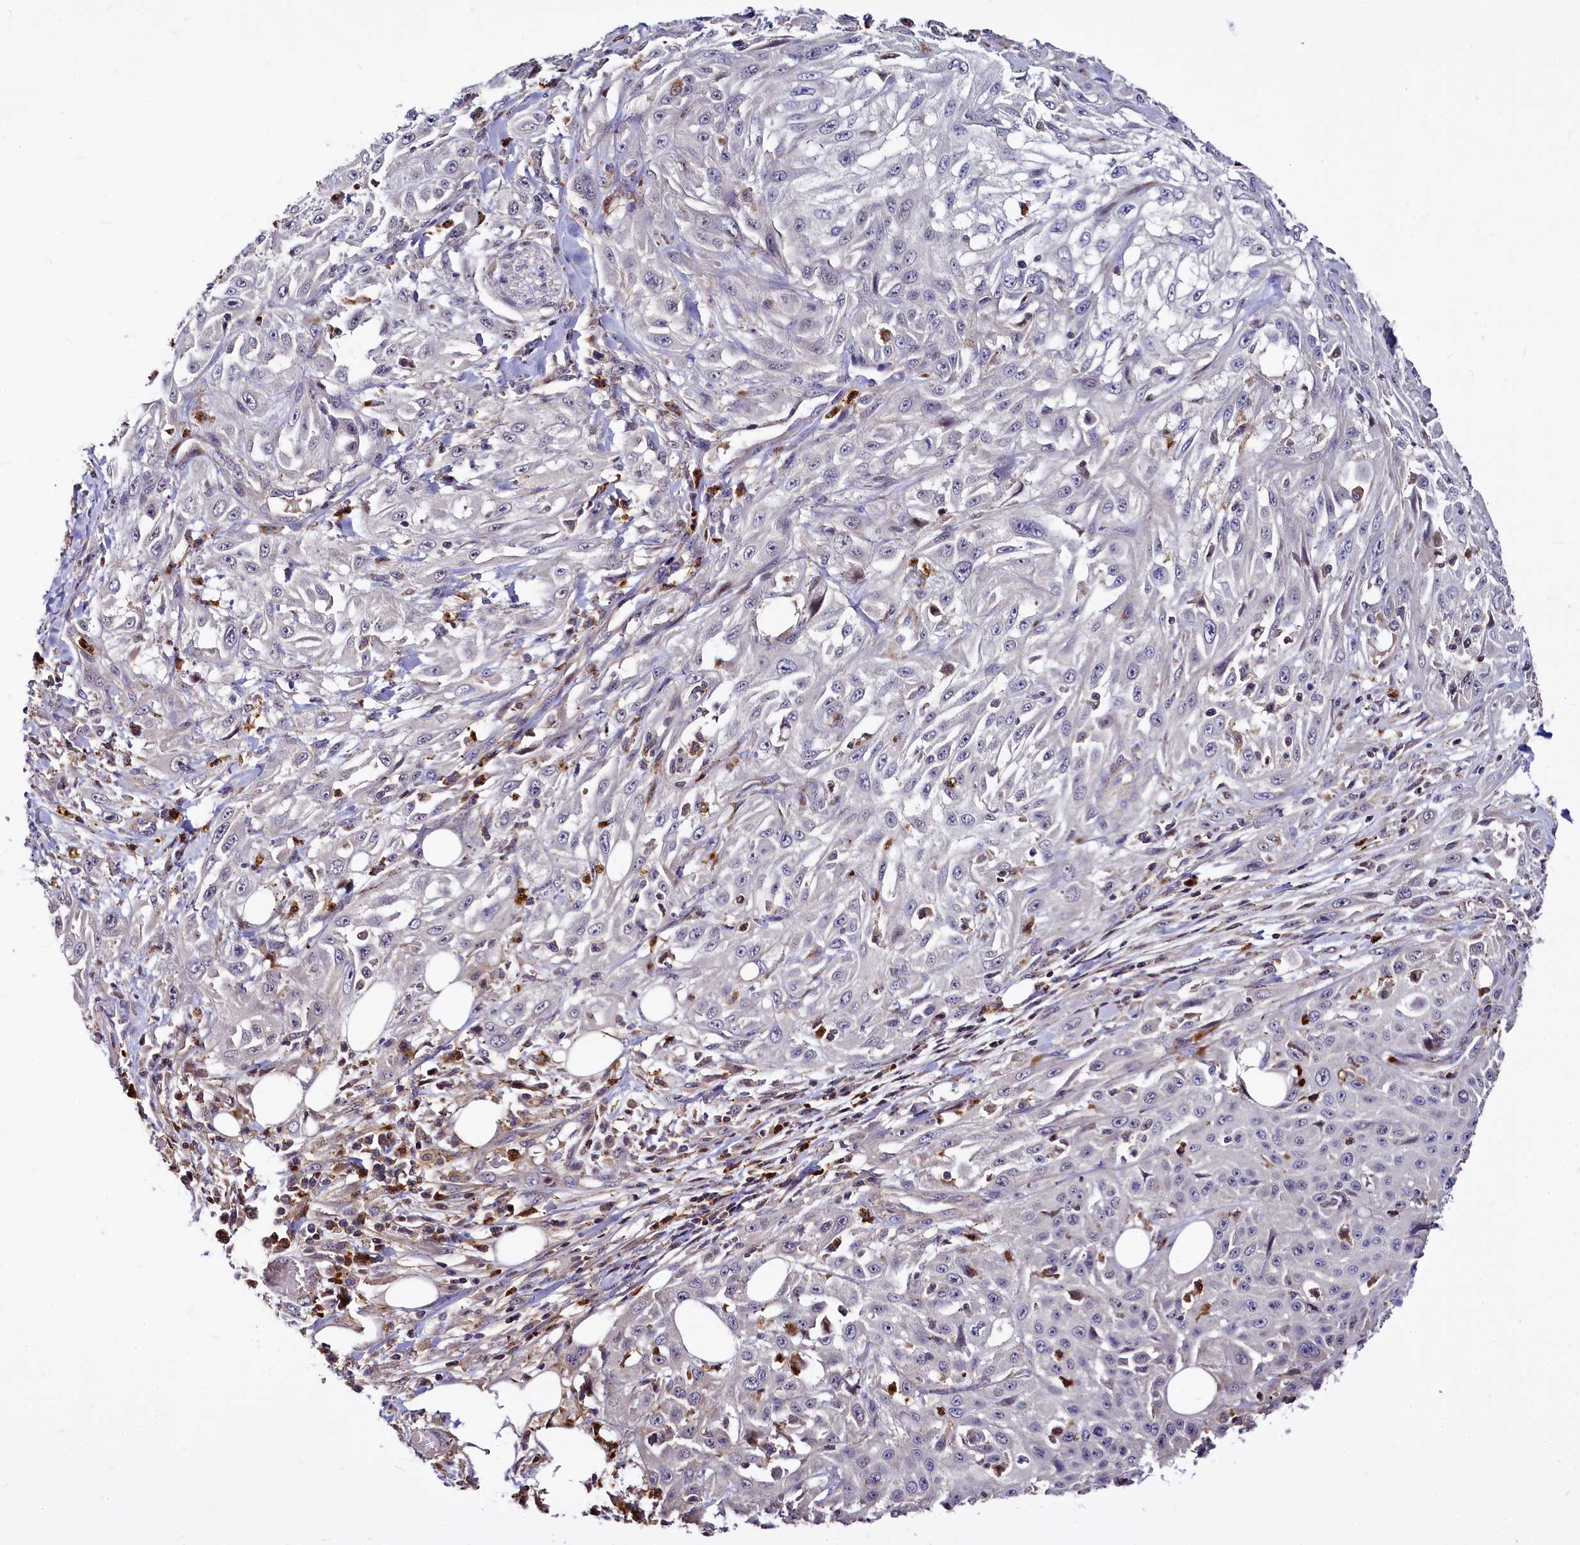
{"staining": {"intensity": "negative", "quantity": "none", "location": "none"}, "tissue": "skin cancer", "cell_type": "Tumor cells", "image_type": "cancer", "snomed": [{"axis": "morphology", "description": "Squamous cell carcinoma, NOS"}, {"axis": "morphology", "description": "Squamous cell carcinoma, metastatic, NOS"}, {"axis": "topography", "description": "Skin"}, {"axis": "topography", "description": "Lymph node"}], "caption": "Tumor cells are negative for protein expression in human skin cancer.", "gene": "ATG101", "patient": {"sex": "male", "age": 75}}